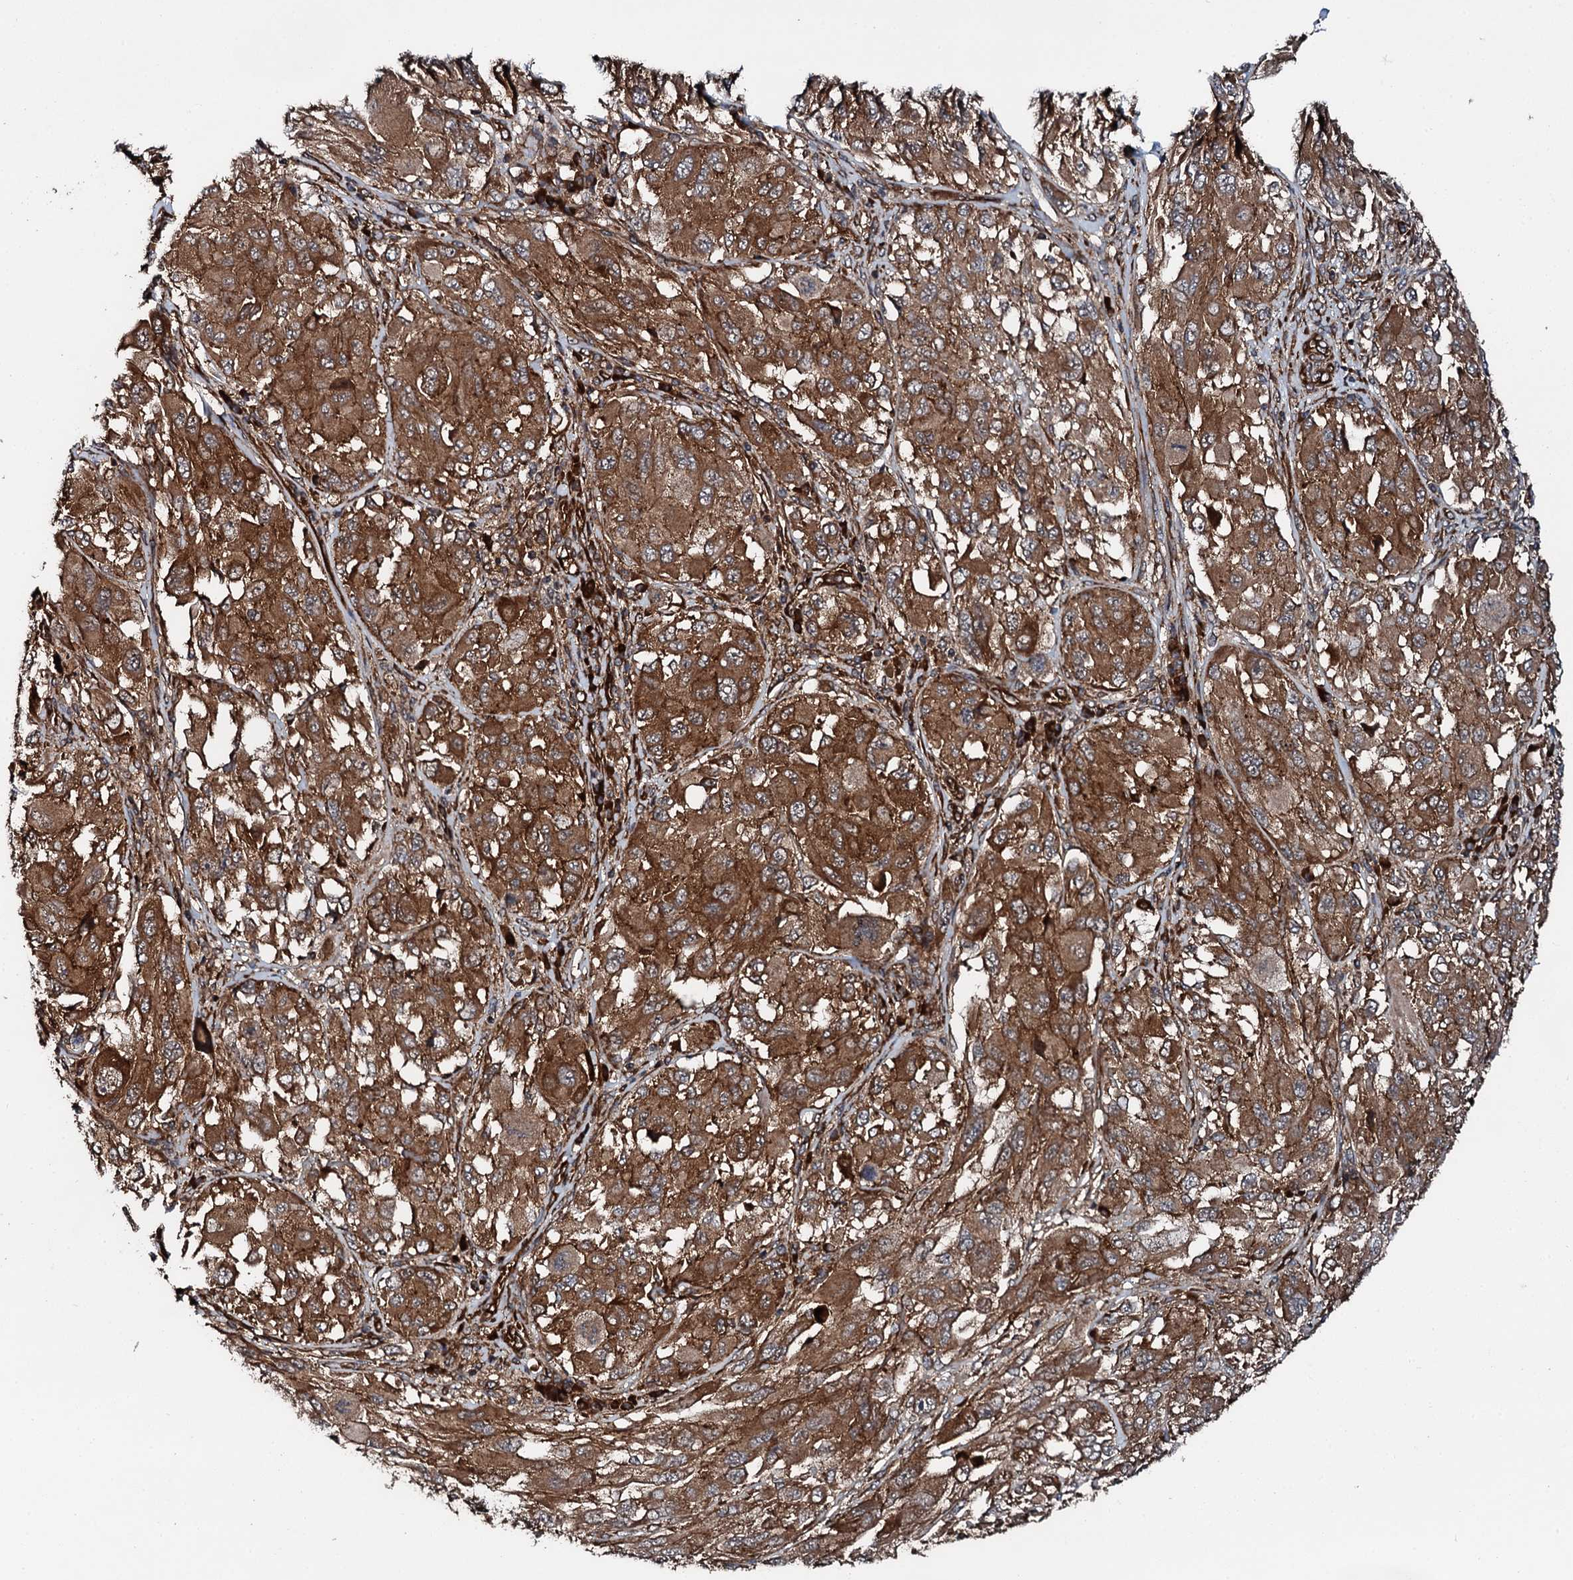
{"staining": {"intensity": "strong", "quantity": ">75%", "location": "cytoplasmic/membranous"}, "tissue": "melanoma", "cell_type": "Tumor cells", "image_type": "cancer", "snomed": [{"axis": "morphology", "description": "Malignant melanoma, NOS"}, {"axis": "topography", "description": "Skin"}], "caption": "Brown immunohistochemical staining in malignant melanoma exhibits strong cytoplasmic/membranous expression in approximately >75% of tumor cells.", "gene": "FLYWCH1", "patient": {"sex": "female", "age": 91}}